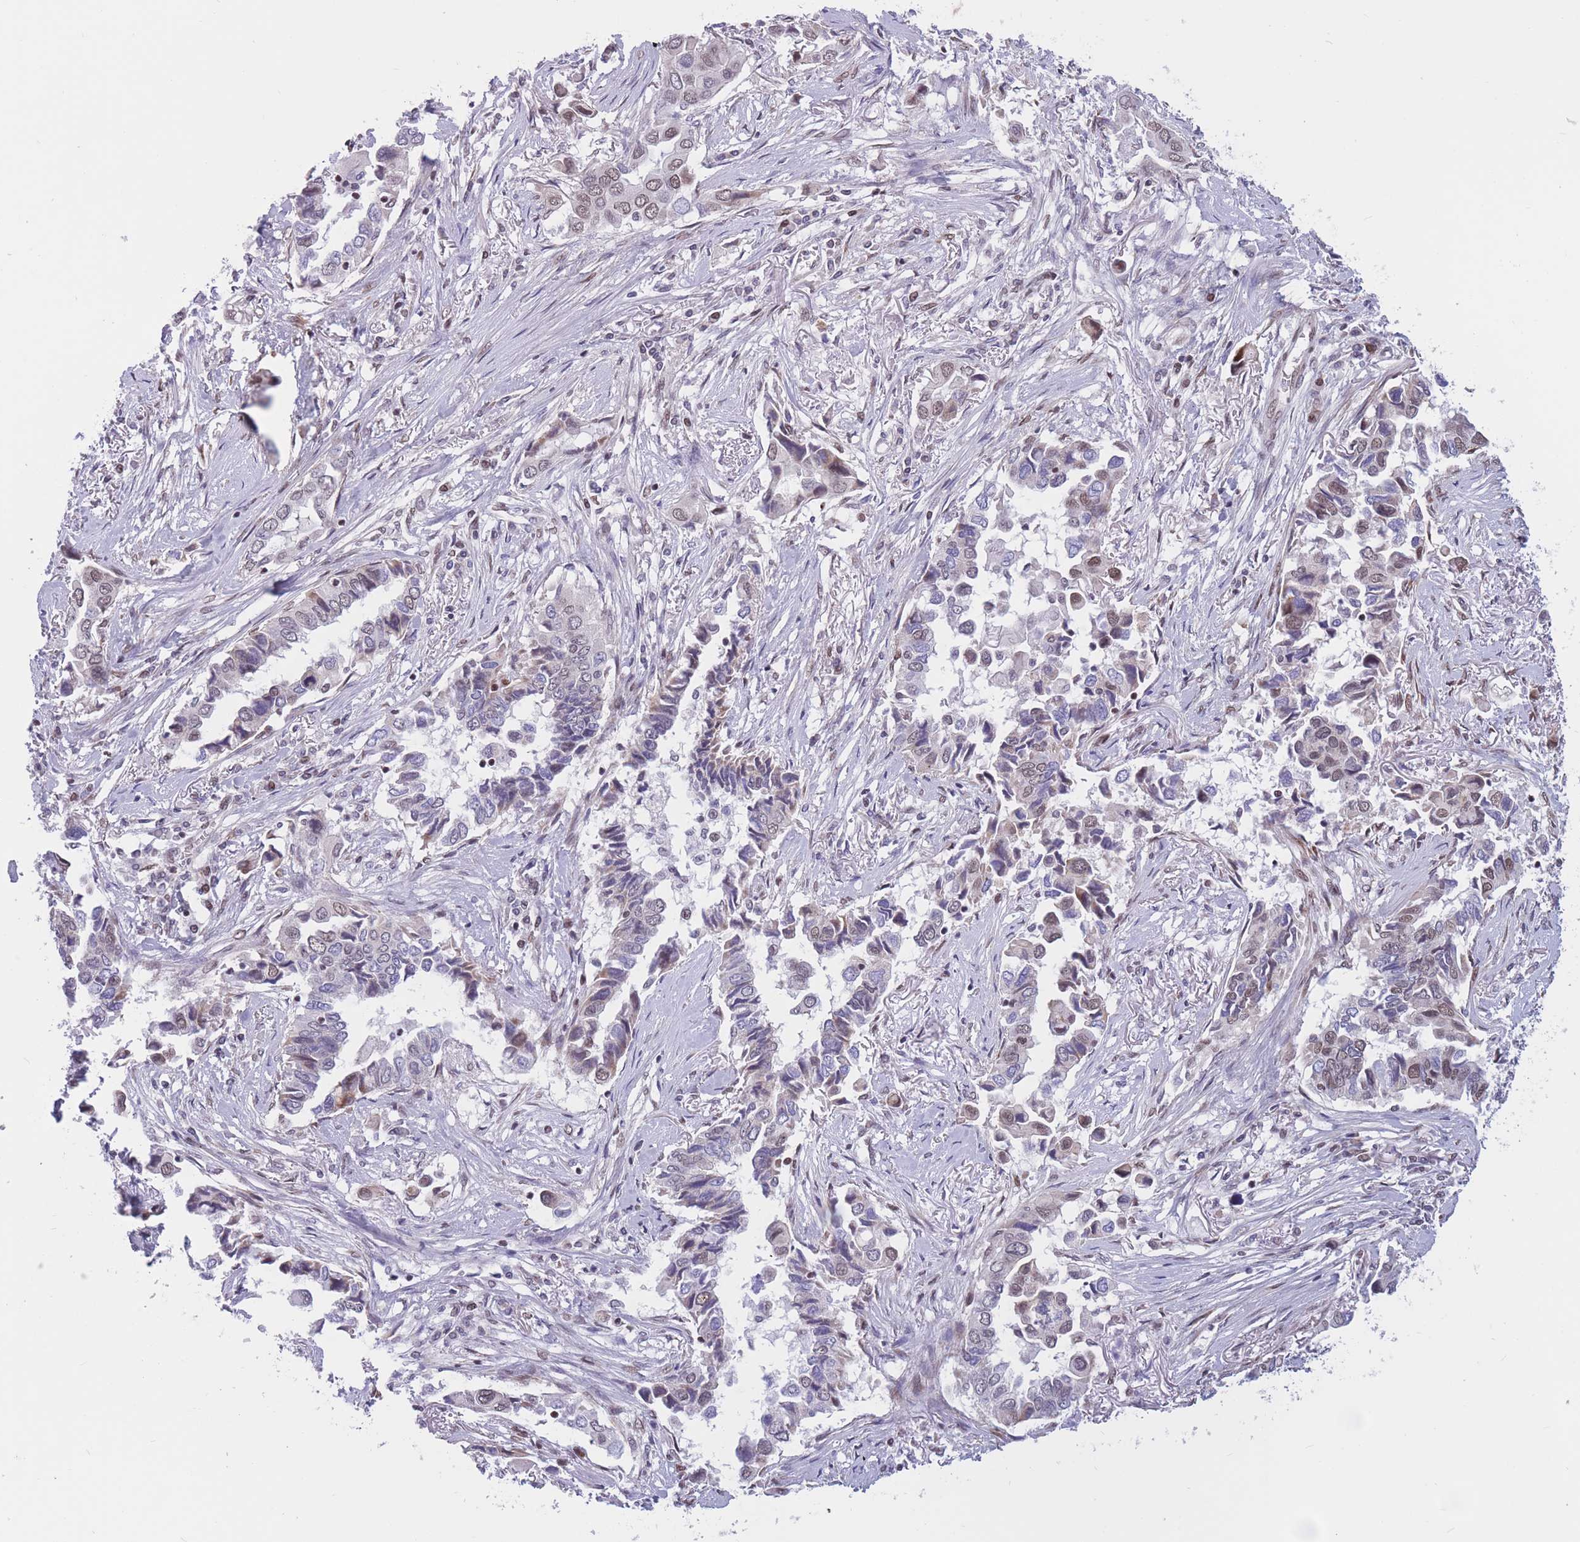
{"staining": {"intensity": "moderate", "quantity": "<25%", "location": "nuclear"}, "tissue": "lung cancer", "cell_type": "Tumor cells", "image_type": "cancer", "snomed": [{"axis": "morphology", "description": "Adenocarcinoma, NOS"}, {"axis": "topography", "description": "Lung"}], "caption": "Lung cancer (adenocarcinoma) stained with a protein marker demonstrates moderate staining in tumor cells.", "gene": "BCL9L", "patient": {"sex": "female", "age": 76}}